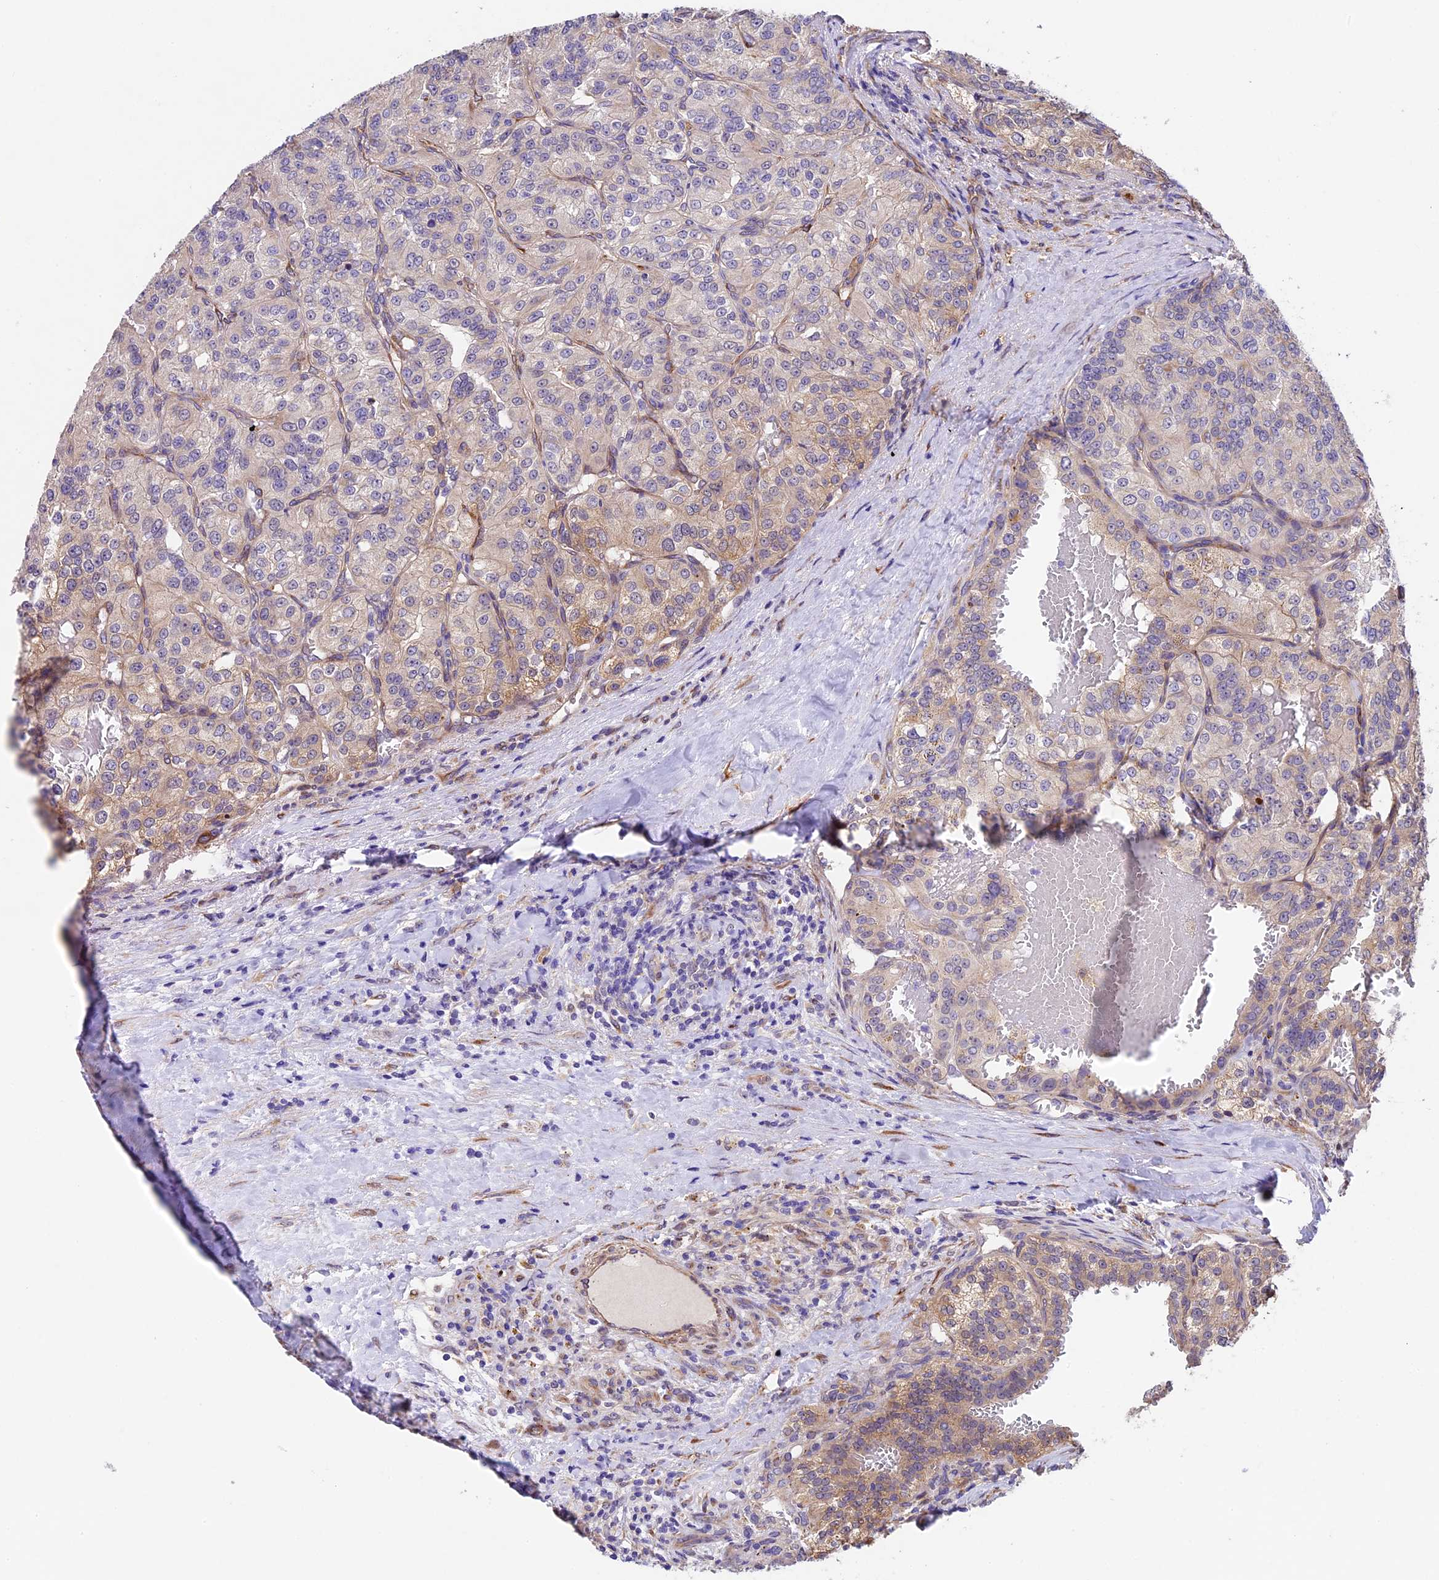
{"staining": {"intensity": "weak", "quantity": "<25%", "location": "cytoplasmic/membranous"}, "tissue": "renal cancer", "cell_type": "Tumor cells", "image_type": "cancer", "snomed": [{"axis": "morphology", "description": "Adenocarcinoma, NOS"}, {"axis": "topography", "description": "Kidney"}], "caption": "Adenocarcinoma (renal) stained for a protein using immunohistochemistry exhibits no staining tumor cells.", "gene": "LSM7", "patient": {"sex": "female", "age": 63}}